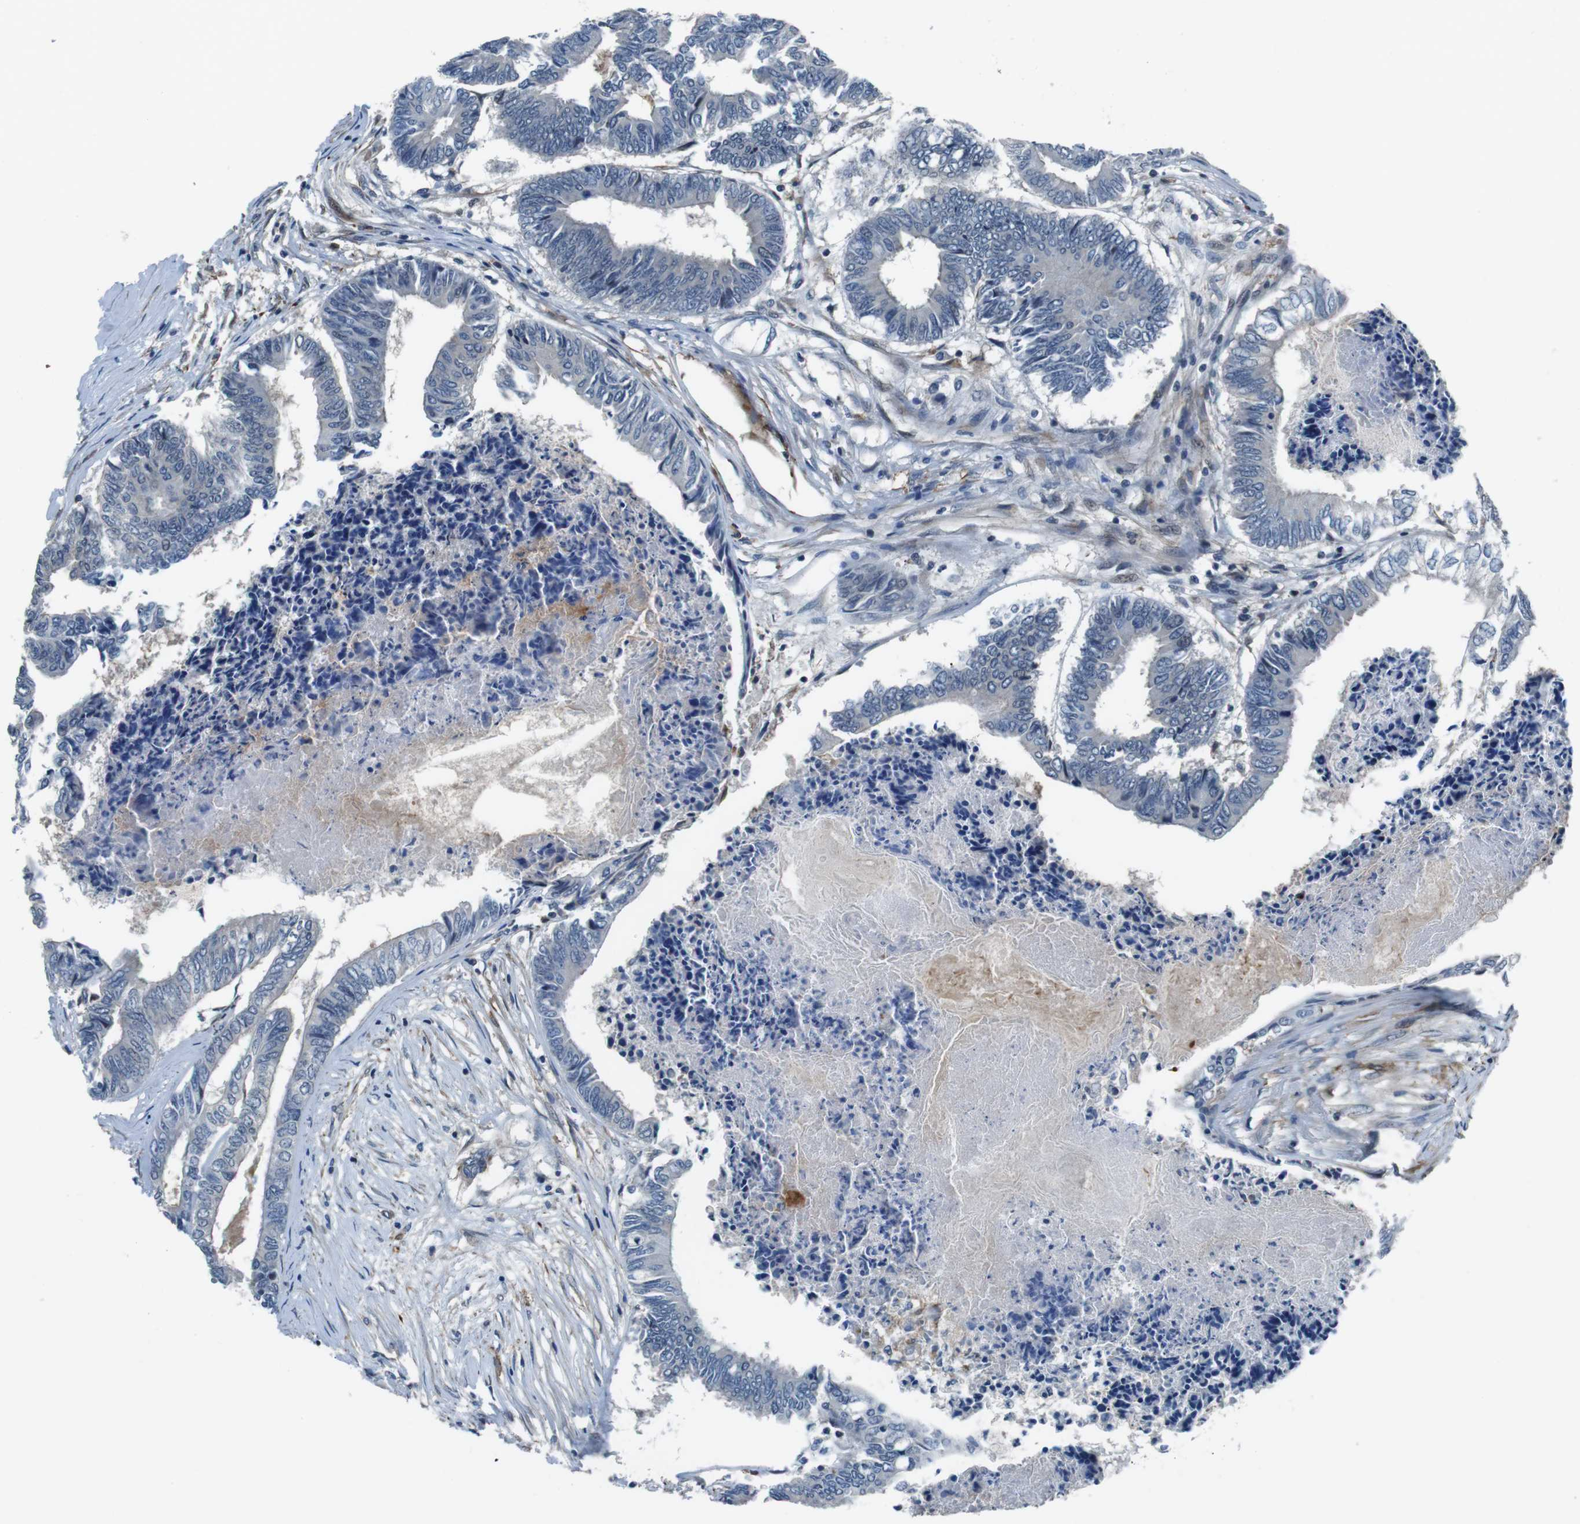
{"staining": {"intensity": "negative", "quantity": "none", "location": "none"}, "tissue": "colorectal cancer", "cell_type": "Tumor cells", "image_type": "cancer", "snomed": [{"axis": "morphology", "description": "Adenocarcinoma, NOS"}, {"axis": "topography", "description": "Rectum"}], "caption": "Protein analysis of colorectal cancer (adenocarcinoma) reveals no significant positivity in tumor cells. (Immunohistochemistry (ihc), brightfield microscopy, high magnification).", "gene": "LRRC49", "patient": {"sex": "male", "age": 63}}